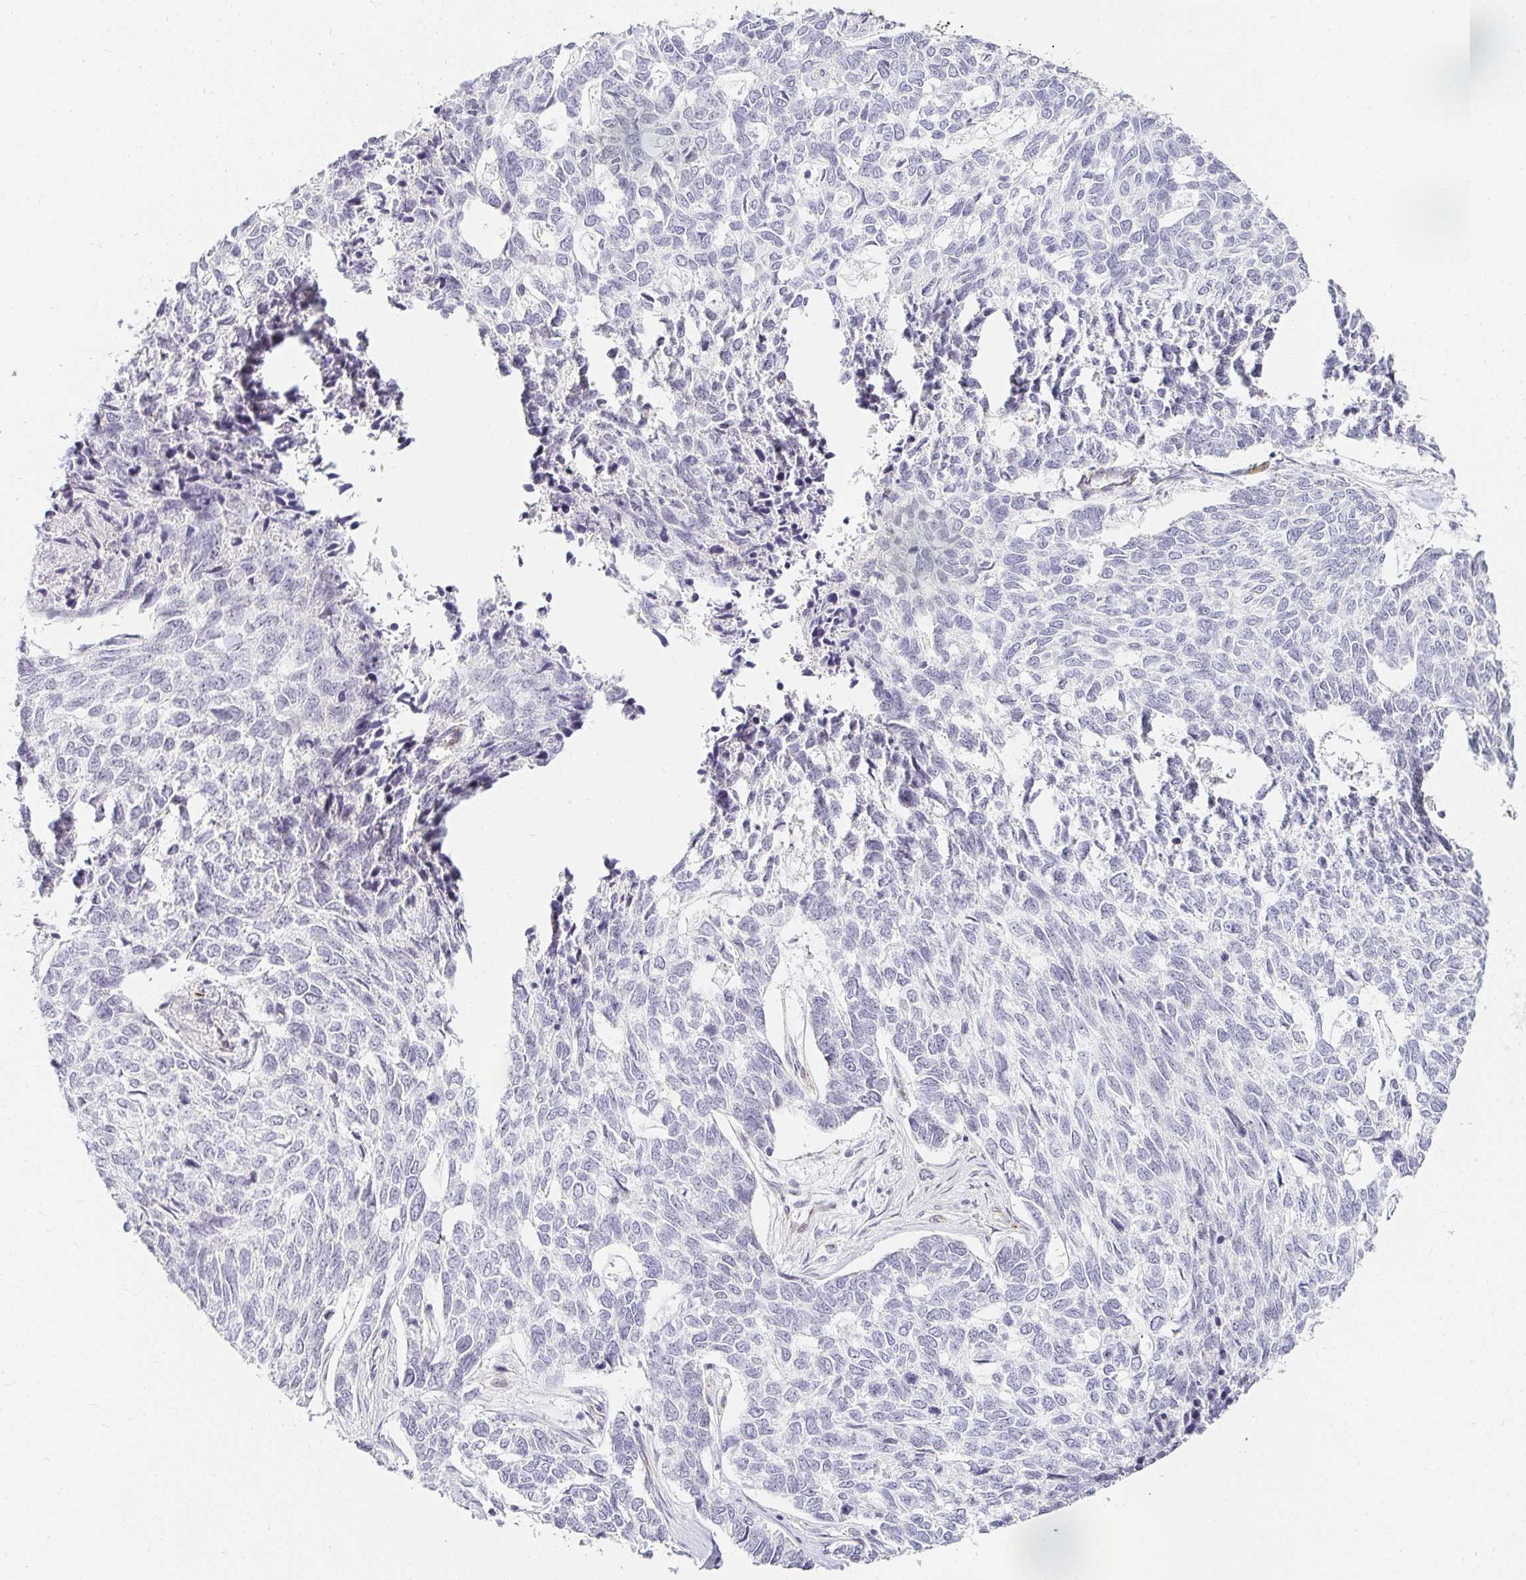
{"staining": {"intensity": "negative", "quantity": "none", "location": "none"}, "tissue": "skin cancer", "cell_type": "Tumor cells", "image_type": "cancer", "snomed": [{"axis": "morphology", "description": "Basal cell carcinoma"}, {"axis": "topography", "description": "Skin"}], "caption": "Skin basal cell carcinoma stained for a protein using immunohistochemistry (IHC) shows no positivity tumor cells.", "gene": "ACAN", "patient": {"sex": "female", "age": 65}}